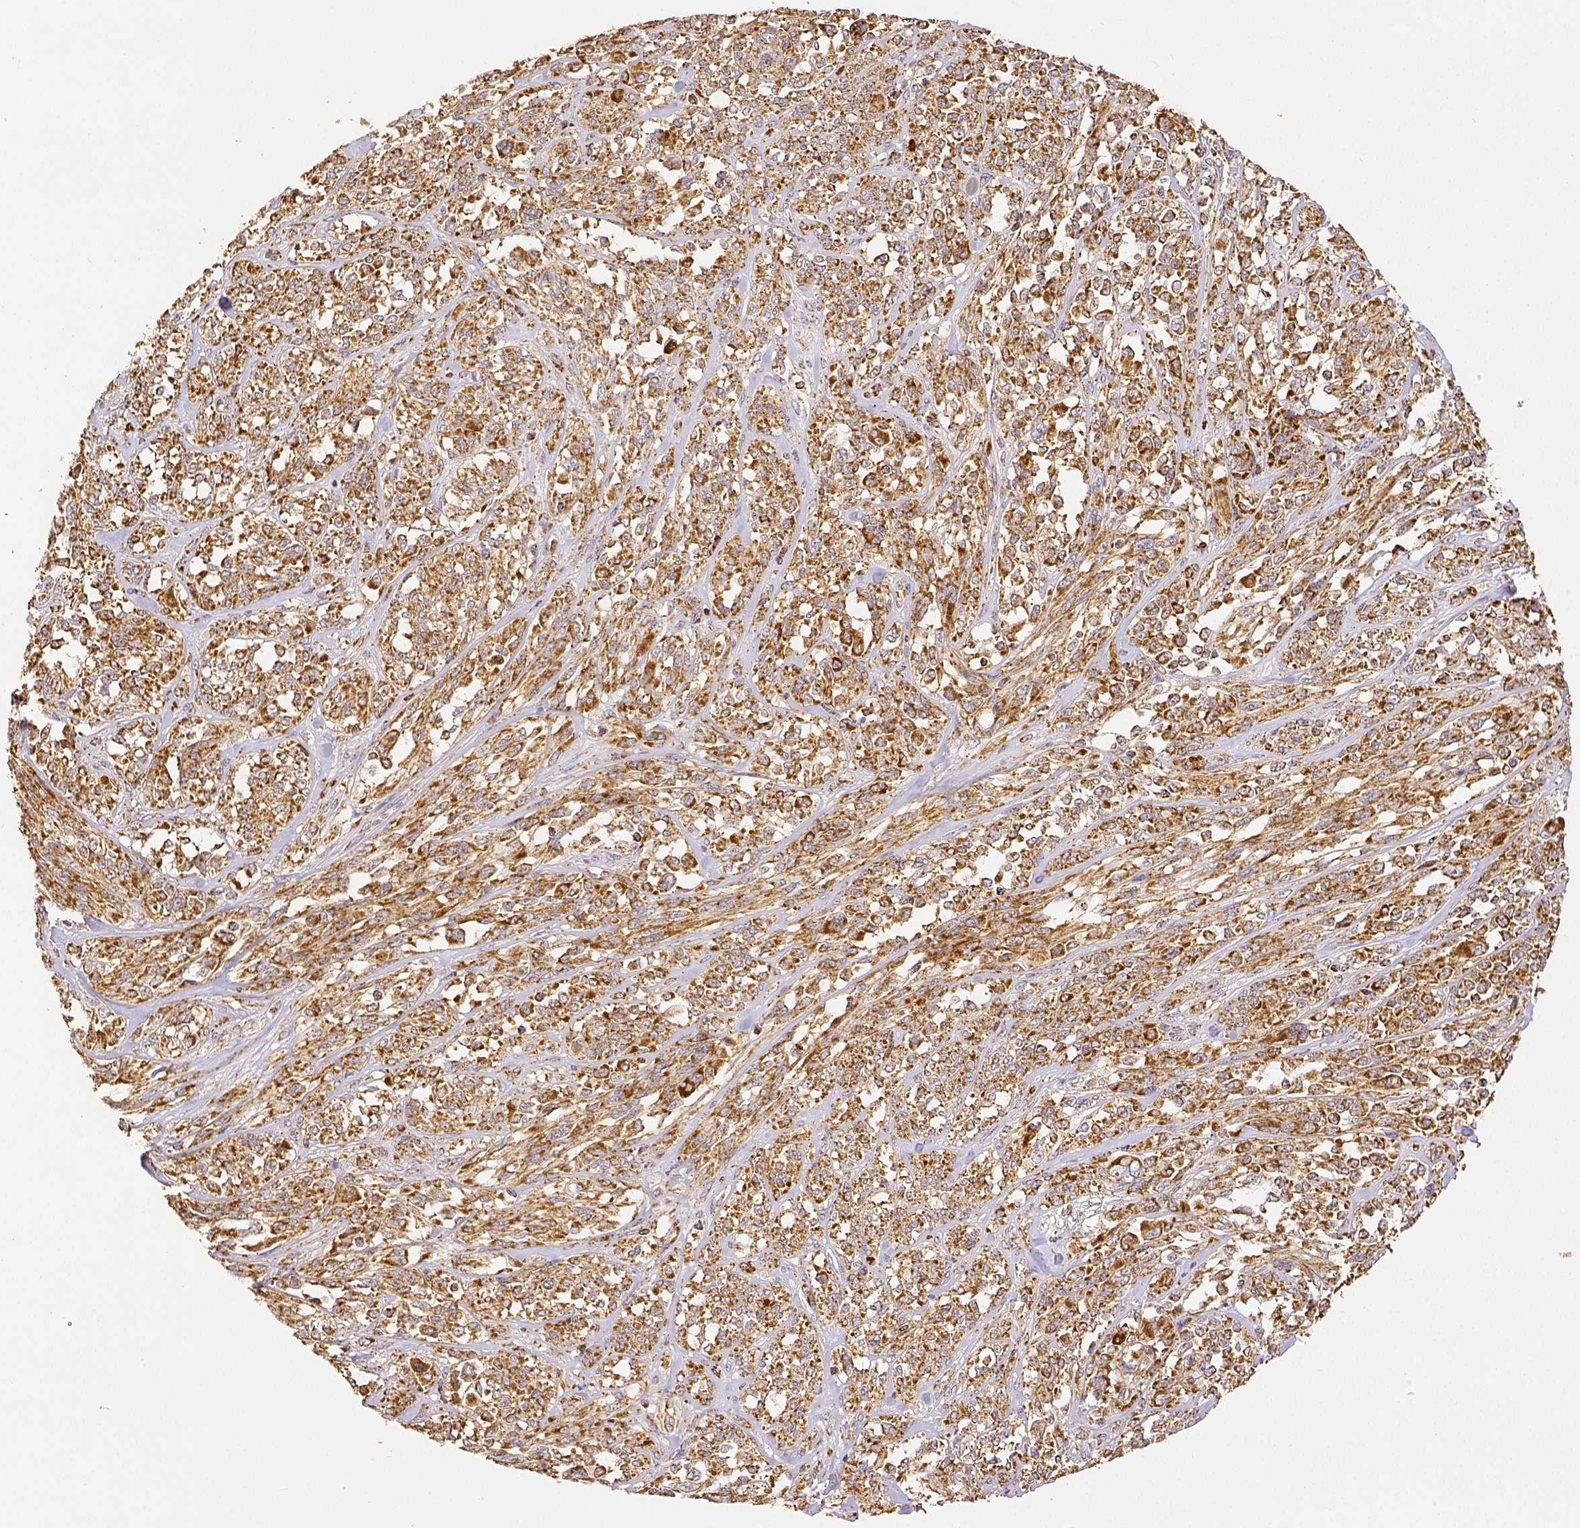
{"staining": {"intensity": "moderate", "quantity": ">75%", "location": "cytoplasmic/membranous"}, "tissue": "melanoma", "cell_type": "Tumor cells", "image_type": "cancer", "snomed": [{"axis": "morphology", "description": "Malignant melanoma, NOS"}, {"axis": "topography", "description": "Skin"}], "caption": "Protein staining shows moderate cytoplasmic/membranous expression in about >75% of tumor cells in malignant melanoma.", "gene": "SDHB", "patient": {"sex": "female", "age": 91}}